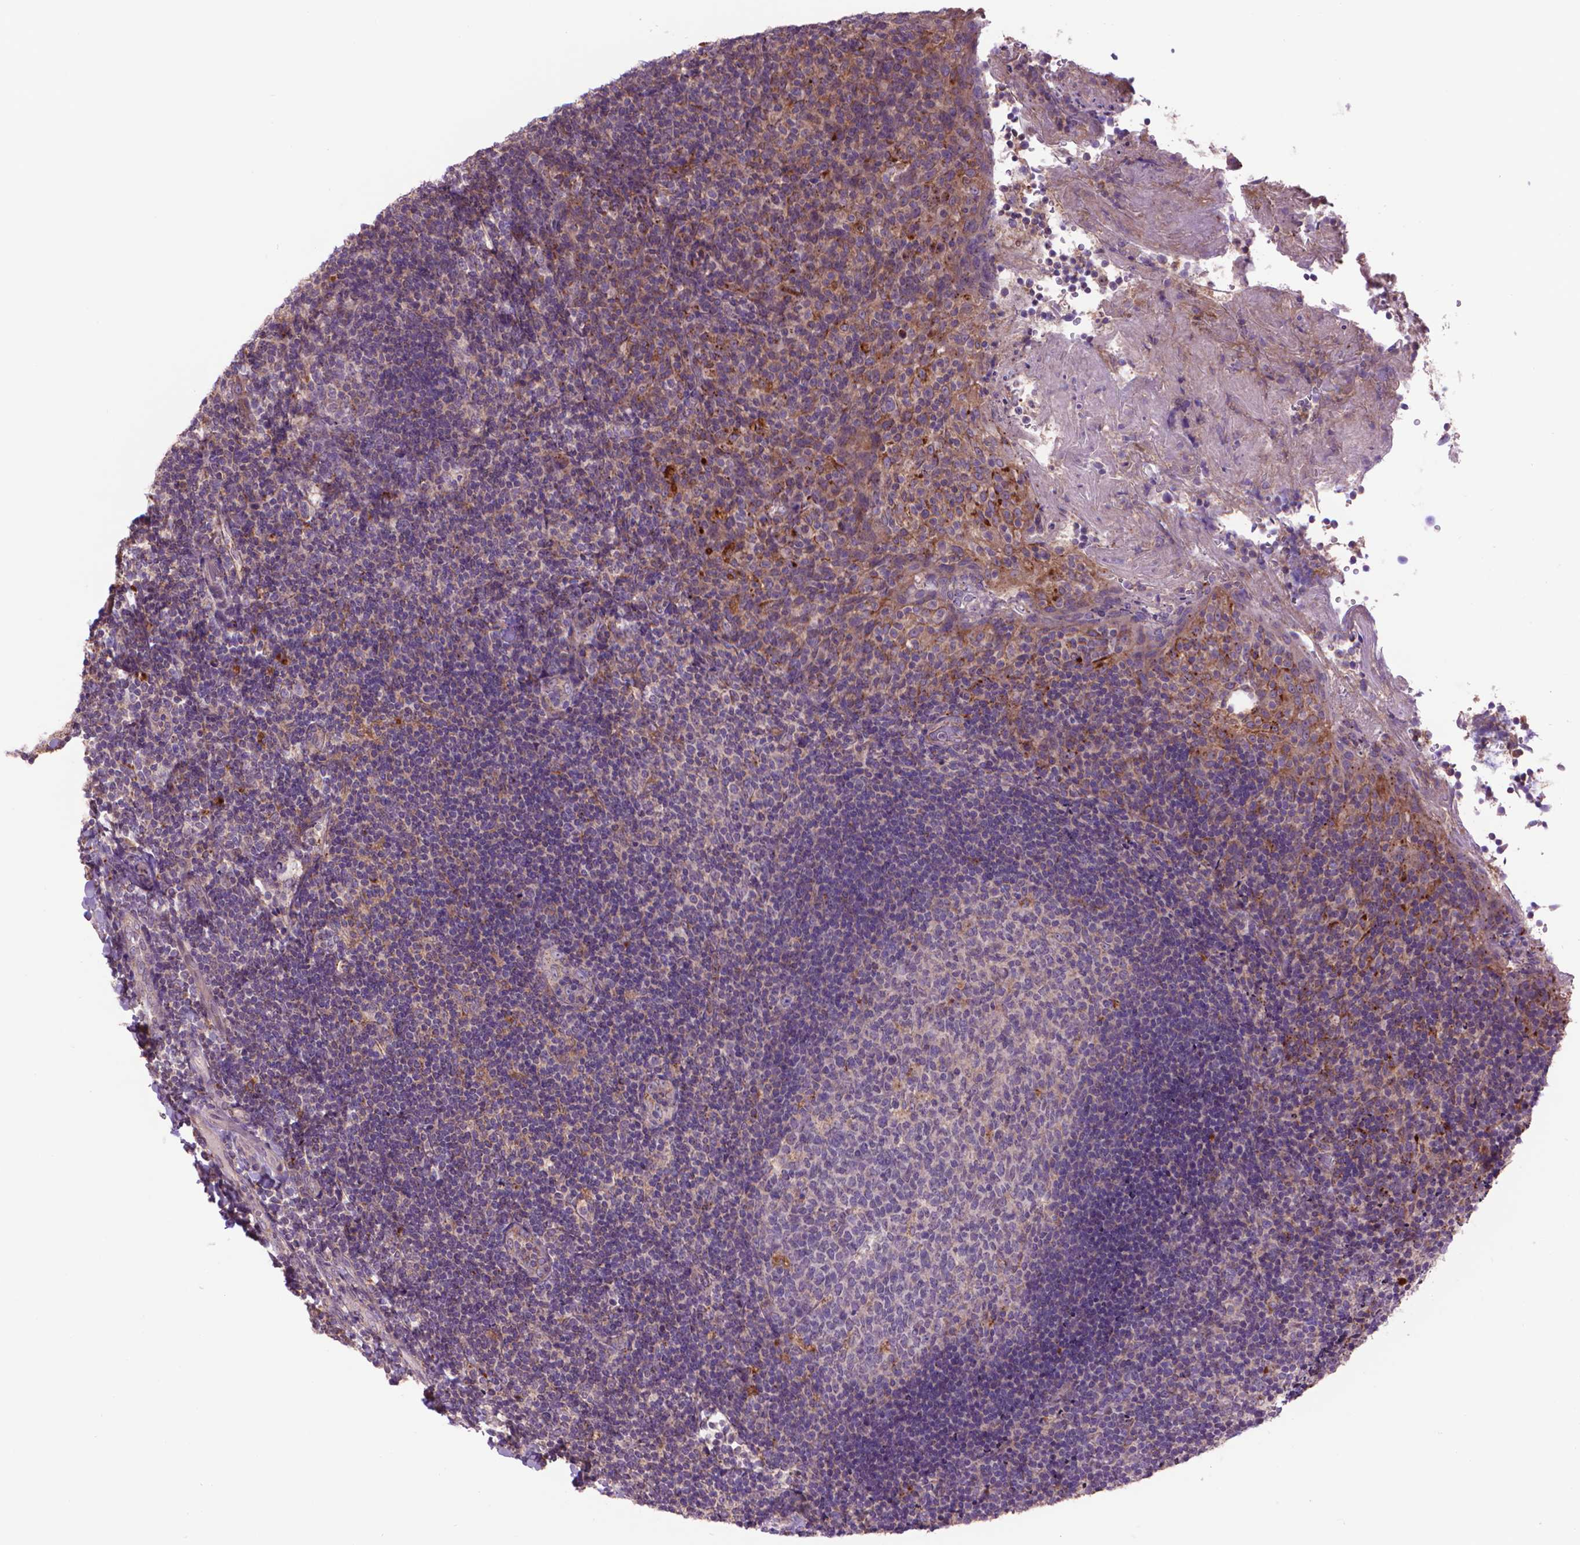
{"staining": {"intensity": "moderate", "quantity": "<25%", "location": "cytoplasmic/membranous"}, "tissue": "tonsil", "cell_type": "Germinal center cells", "image_type": "normal", "snomed": [{"axis": "morphology", "description": "Normal tissue, NOS"}, {"axis": "topography", "description": "Tonsil"}], "caption": "This is a photomicrograph of IHC staining of benign tonsil, which shows moderate staining in the cytoplasmic/membranous of germinal center cells.", "gene": "GLB1", "patient": {"sex": "female", "age": 10}}